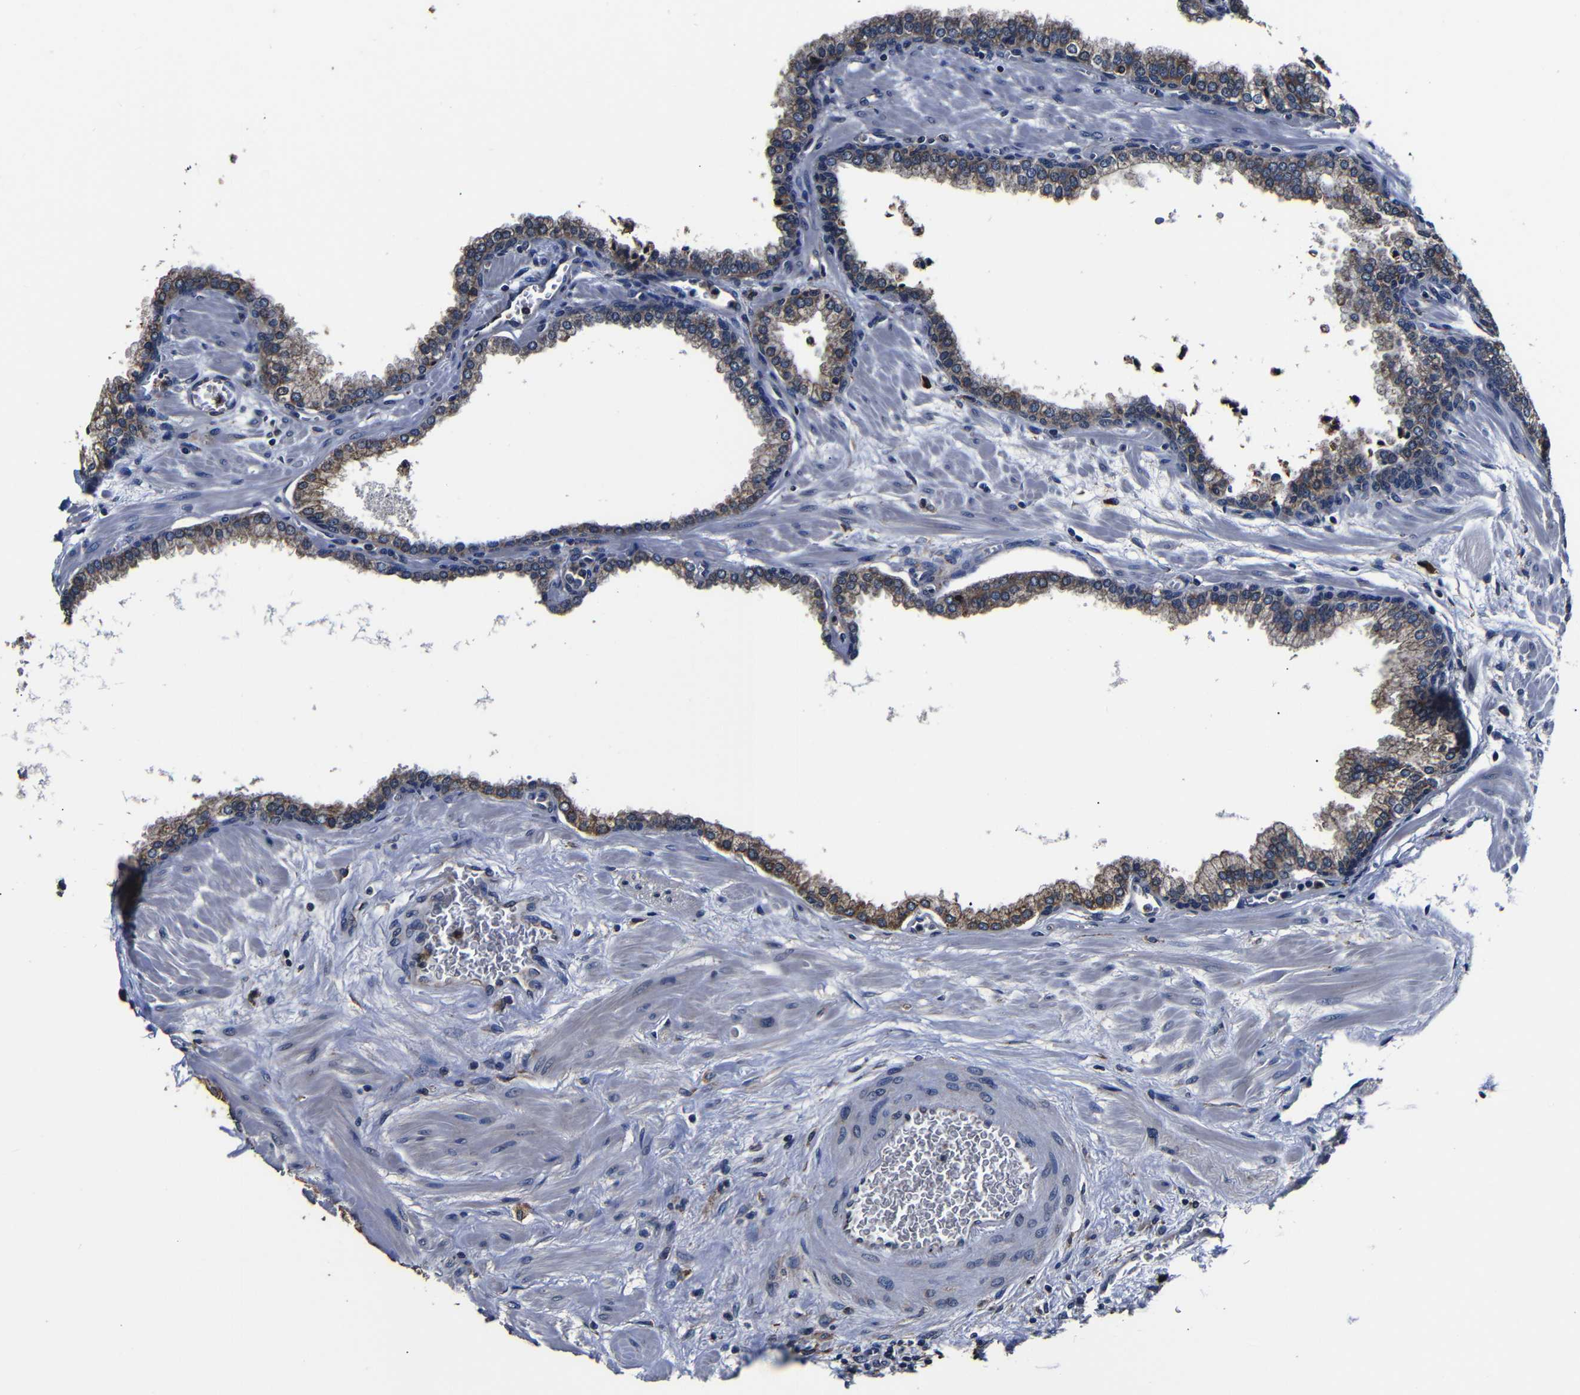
{"staining": {"intensity": "moderate", "quantity": ">75%", "location": "cytoplasmic/membranous"}, "tissue": "prostate", "cell_type": "Glandular cells", "image_type": "normal", "snomed": [{"axis": "morphology", "description": "Normal tissue, NOS"}, {"axis": "morphology", "description": "Urothelial carcinoma, Low grade"}, {"axis": "topography", "description": "Urinary bladder"}, {"axis": "topography", "description": "Prostate"}], "caption": "Immunohistochemistry of unremarkable human prostate shows medium levels of moderate cytoplasmic/membranous positivity in about >75% of glandular cells.", "gene": "SCN9A", "patient": {"sex": "male", "age": 60}}